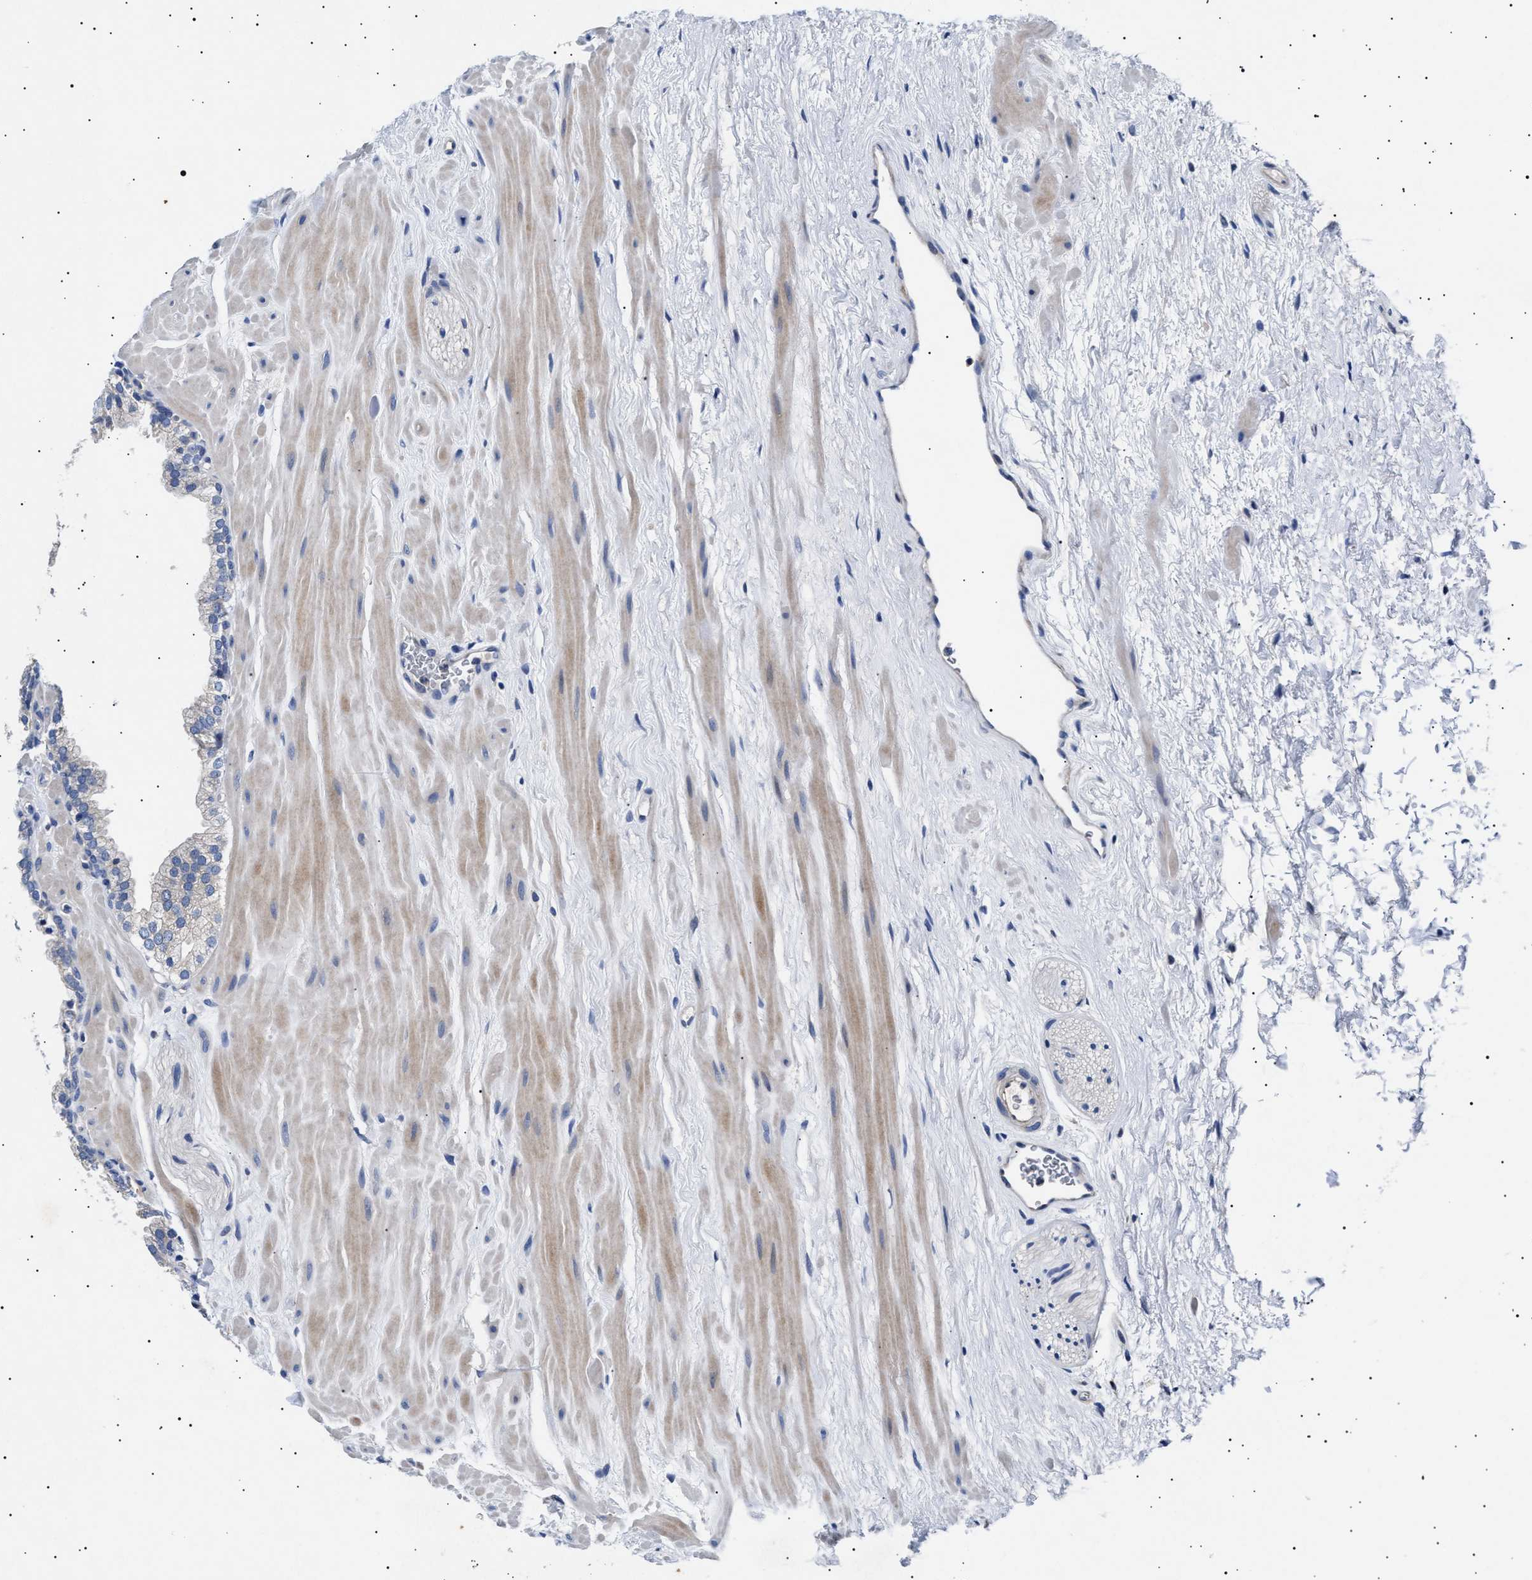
{"staining": {"intensity": "negative", "quantity": "none", "location": "none"}, "tissue": "prostate", "cell_type": "Glandular cells", "image_type": "normal", "snomed": [{"axis": "morphology", "description": "Normal tissue, NOS"}, {"axis": "morphology", "description": "Urothelial carcinoma, Low grade"}, {"axis": "topography", "description": "Urinary bladder"}, {"axis": "topography", "description": "Prostate"}], "caption": "Immunohistochemistry photomicrograph of normal prostate stained for a protein (brown), which shows no staining in glandular cells.", "gene": "HEMGN", "patient": {"sex": "male", "age": 60}}